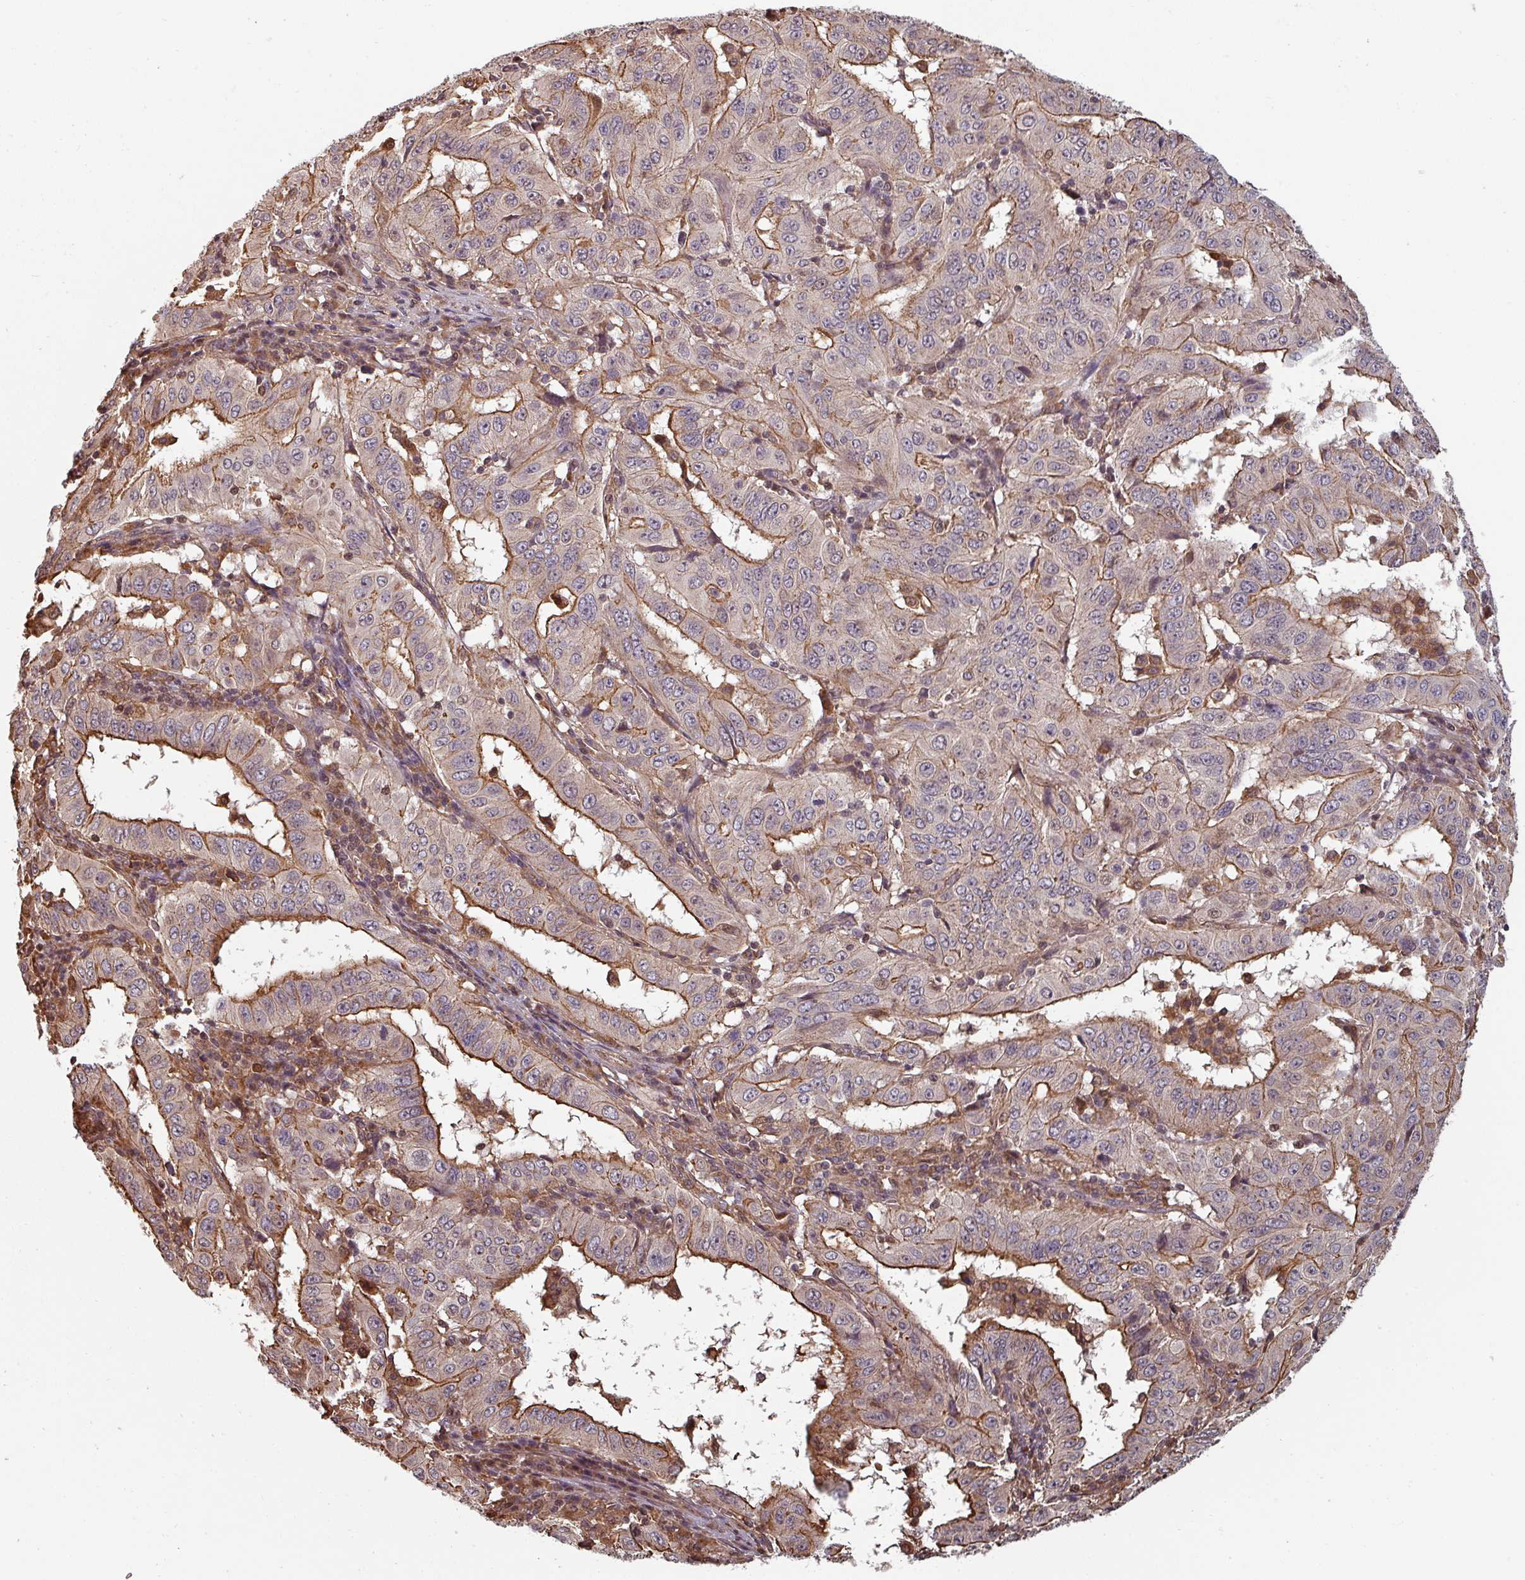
{"staining": {"intensity": "moderate", "quantity": "25%-75%", "location": "cytoplasmic/membranous"}, "tissue": "pancreatic cancer", "cell_type": "Tumor cells", "image_type": "cancer", "snomed": [{"axis": "morphology", "description": "Adenocarcinoma, NOS"}, {"axis": "topography", "description": "Pancreas"}], "caption": "Human pancreatic cancer (adenocarcinoma) stained with a protein marker reveals moderate staining in tumor cells.", "gene": "EID1", "patient": {"sex": "male", "age": 63}}